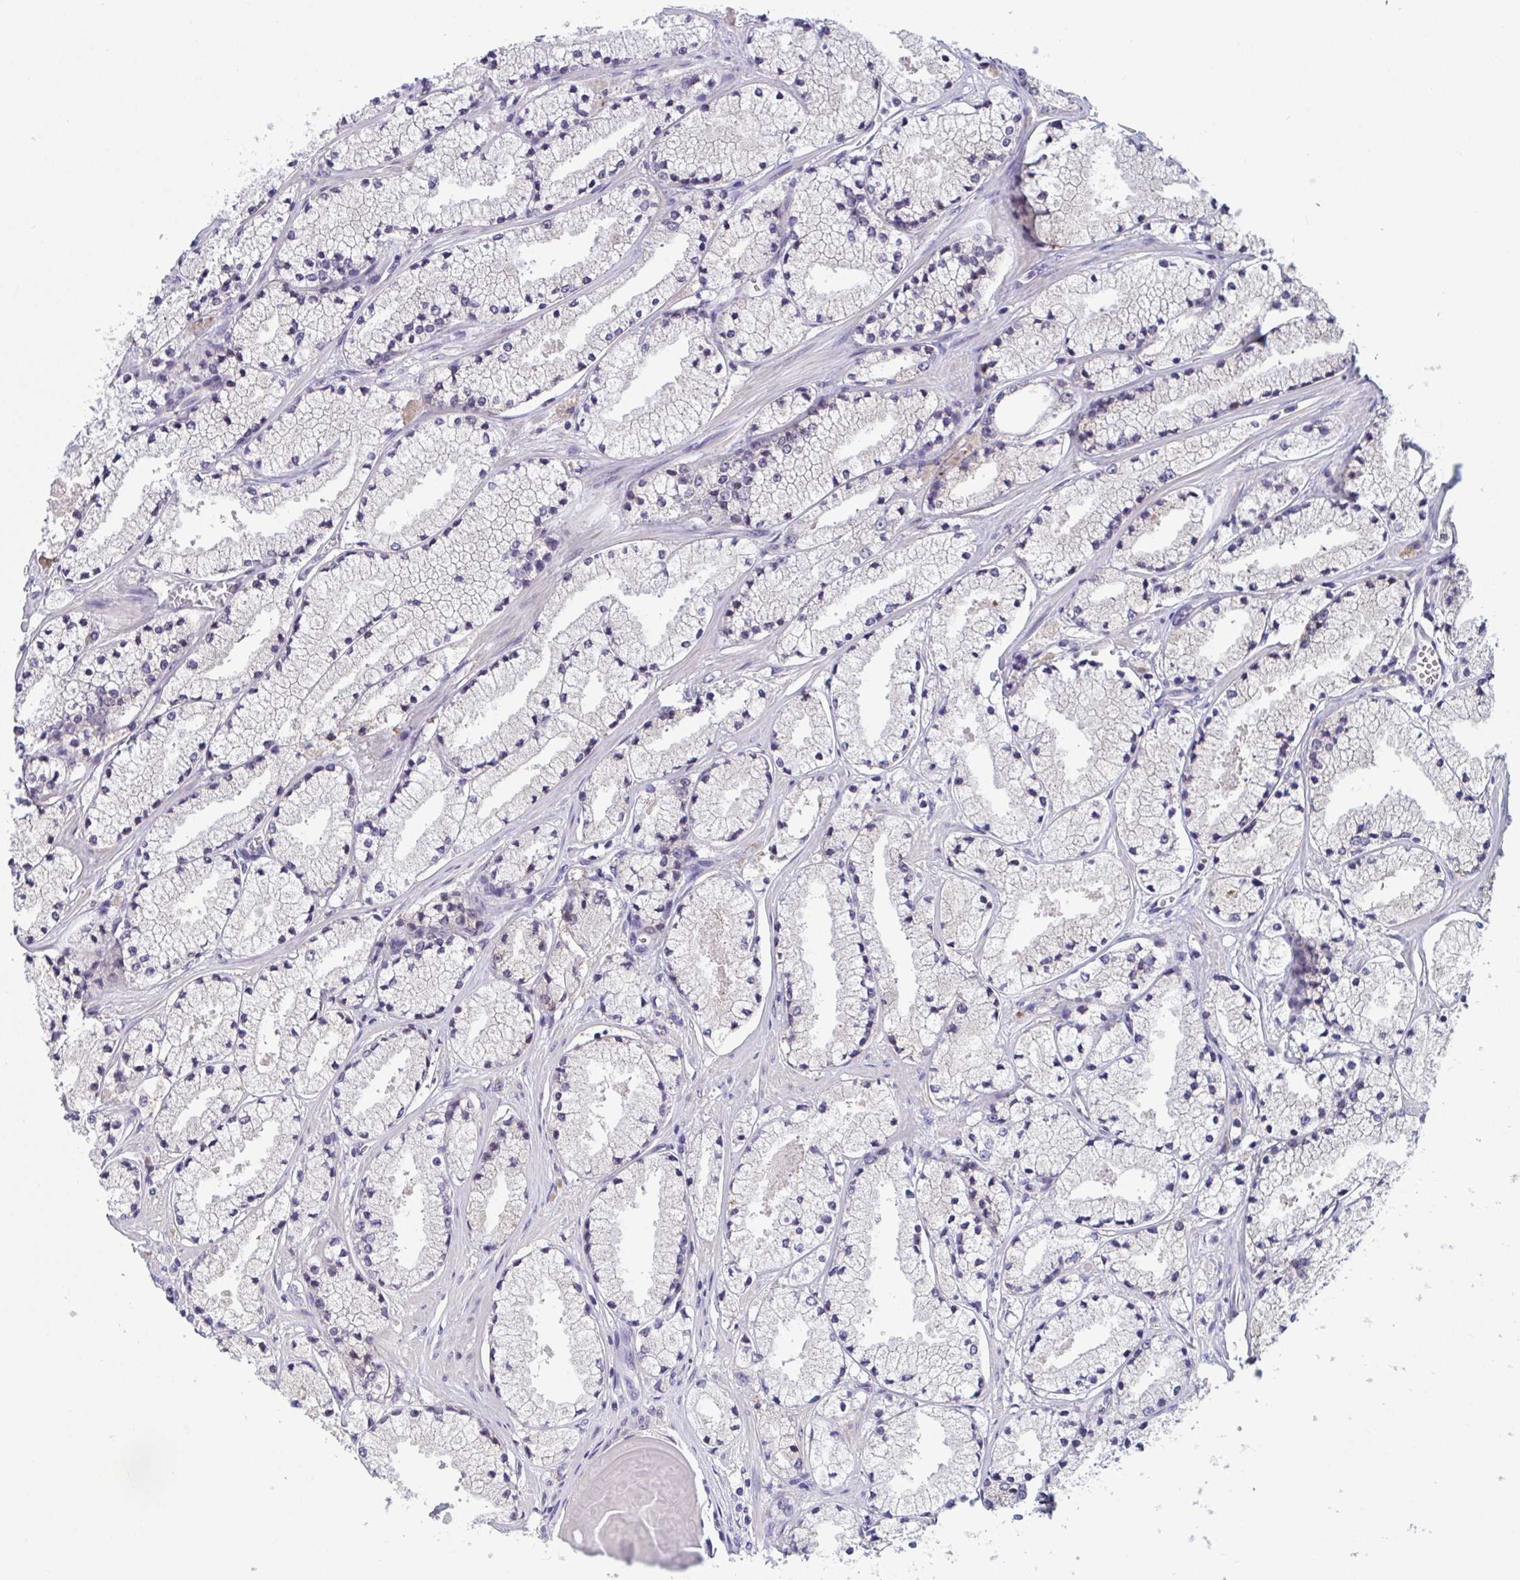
{"staining": {"intensity": "negative", "quantity": "none", "location": "none"}, "tissue": "prostate cancer", "cell_type": "Tumor cells", "image_type": "cancer", "snomed": [{"axis": "morphology", "description": "Adenocarcinoma, High grade"}, {"axis": "topography", "description": "Prostate"}], "caption": "Immunohistochemical staining of human prostate adenocarcinoma (high-grade) demonstrates no significant expression in tumor cells.", "gene": "RIOK1", "patient": {"sex": "male", "age": 63}}